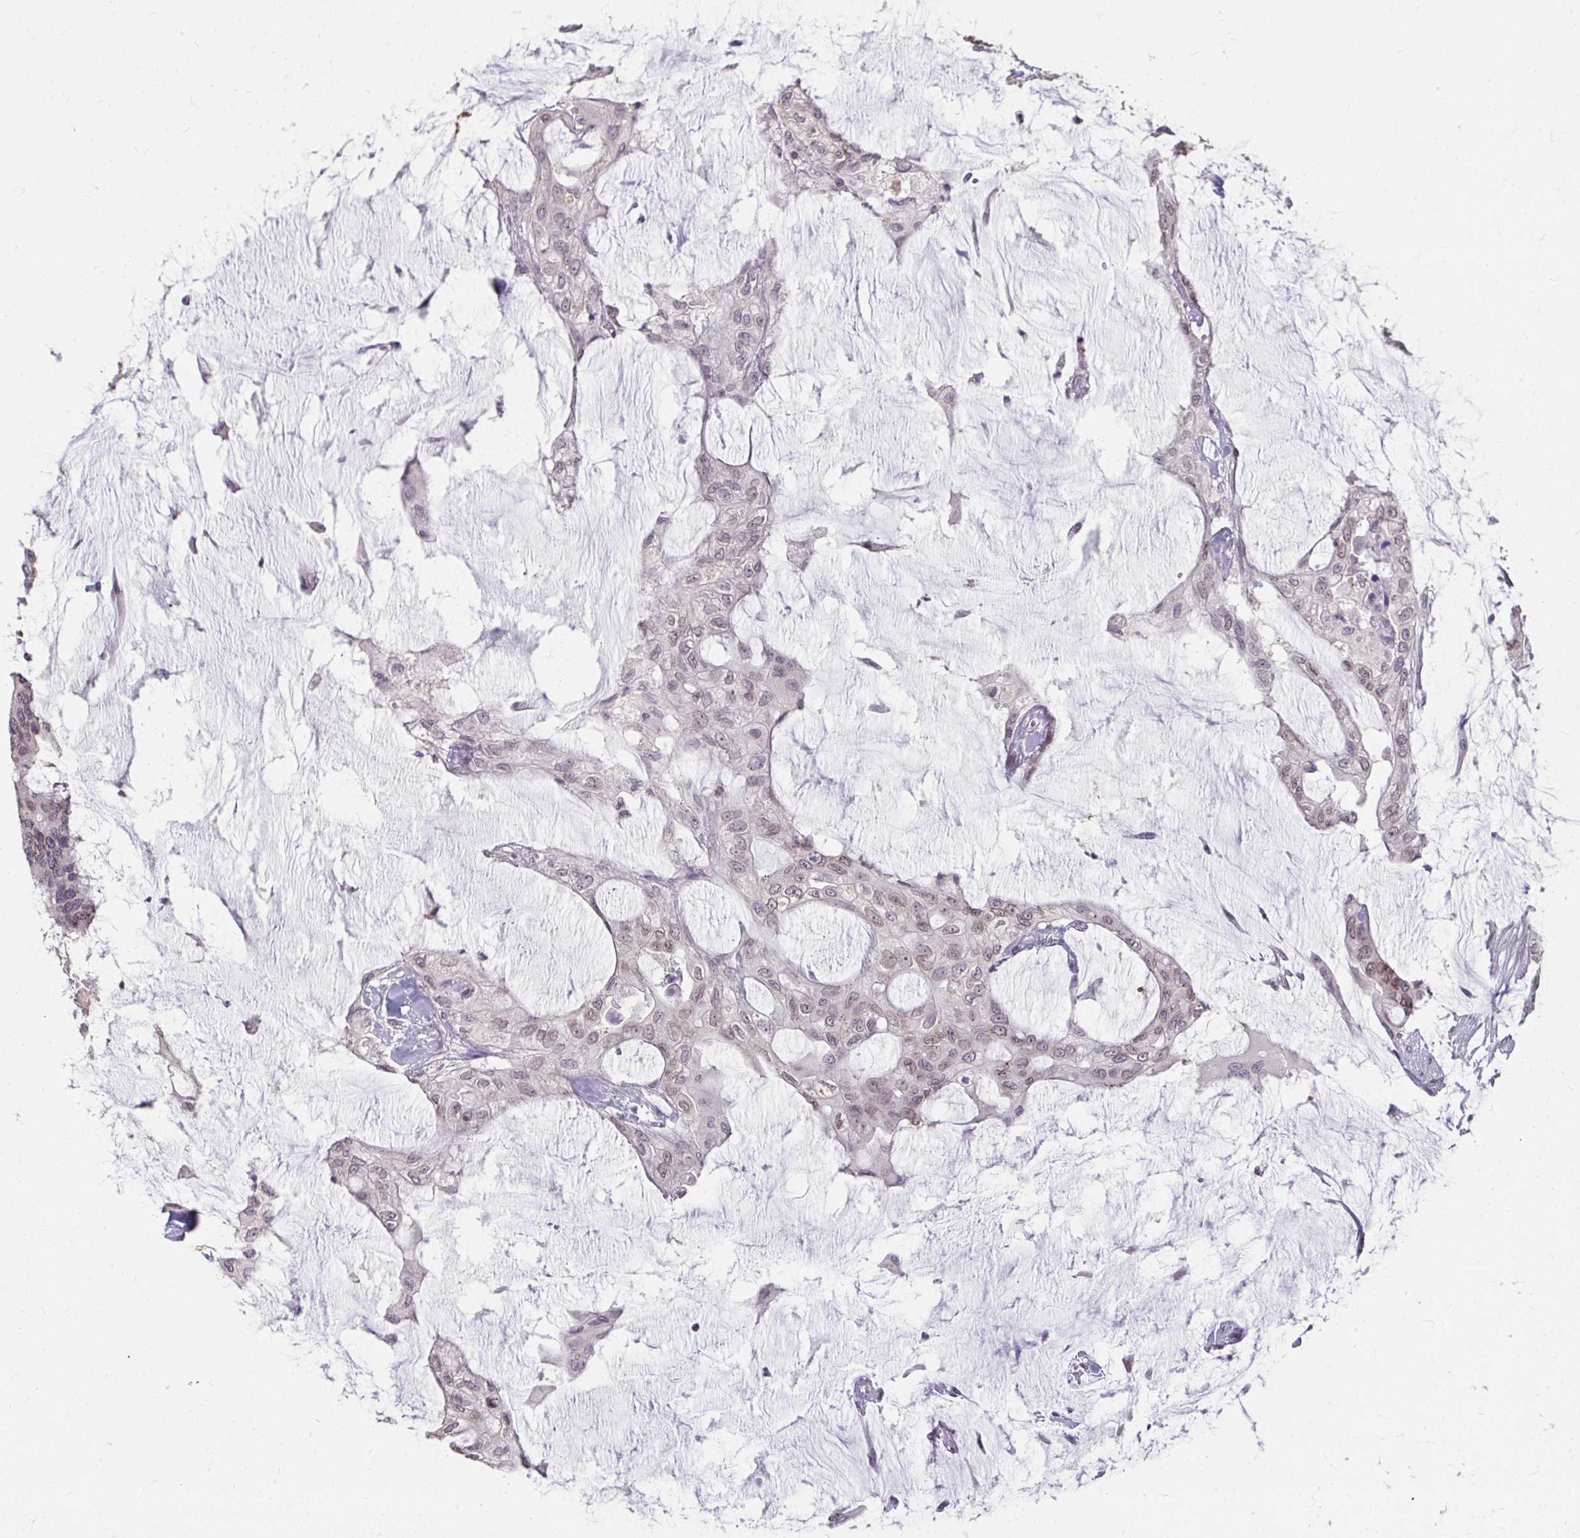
{"staining": {"intensity": "weak", "quantity": "25%-75%", "location": "nuclear"}, "tissue": "colorectal cancer", "cell_type": "Tumor cells", "image_type": "cancer", "snomed": [{"axis": "morphology", "description": "Adenocarcinoma, NOS"}, {"axis": "topography", "description": "Rectum"}], "caption": "Colorectal cancer tissue exhibits weak nuclear positivity in about 25%-75% of tumor cells, visualized by immunohistochemistry. (brown staining indicates protein expression, while blue staining denotes nuclei).", "gene": "NUP133", "patient": {"sex": "female", "age": 59}}